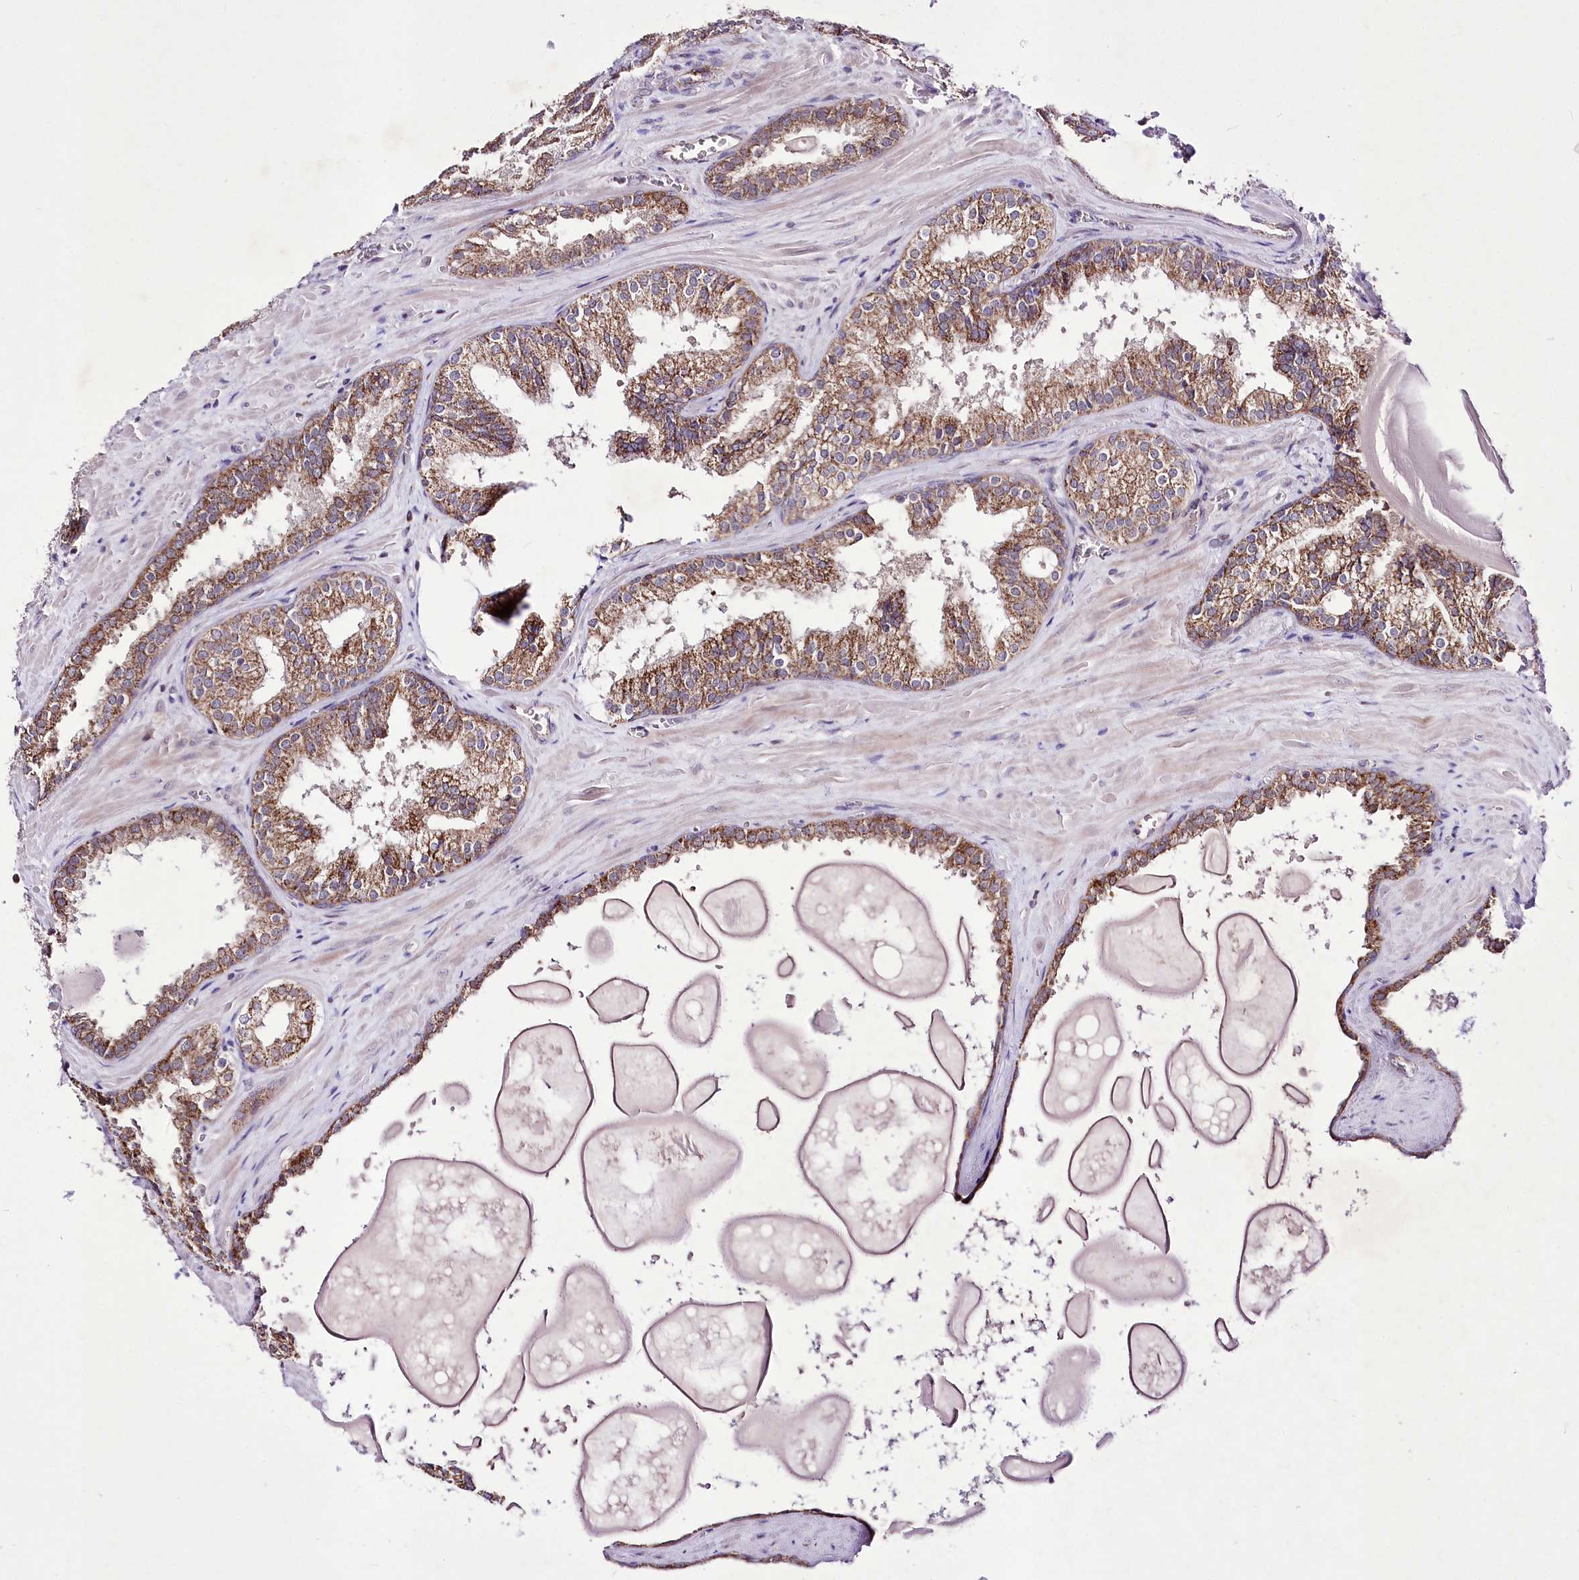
{"staining": {"intensity": "moderate", "quantity": ">75%", "location": "cytoplasmic/membranous"}, "tissue": "prostate cancer", "cell_type": "Tumor cells", "image_type": "cancer", "snomed": [{"axis": "morphology", "description": "Adenocarcinoma, High grade"}, {"axis": "topography", "description": "Prostate"}], "caption": "This image exhibits prostate adenocarcinoma (high-grade) stained with immunohistochemistry (IHC) to label a protein in brown. The cytoplasmic/membranous of tumor cells show moderate positivity for the protein. Nuclei are counter-stained blue.", "gene": "ATE1", "patient": {"sex": "male", "age": 66}}